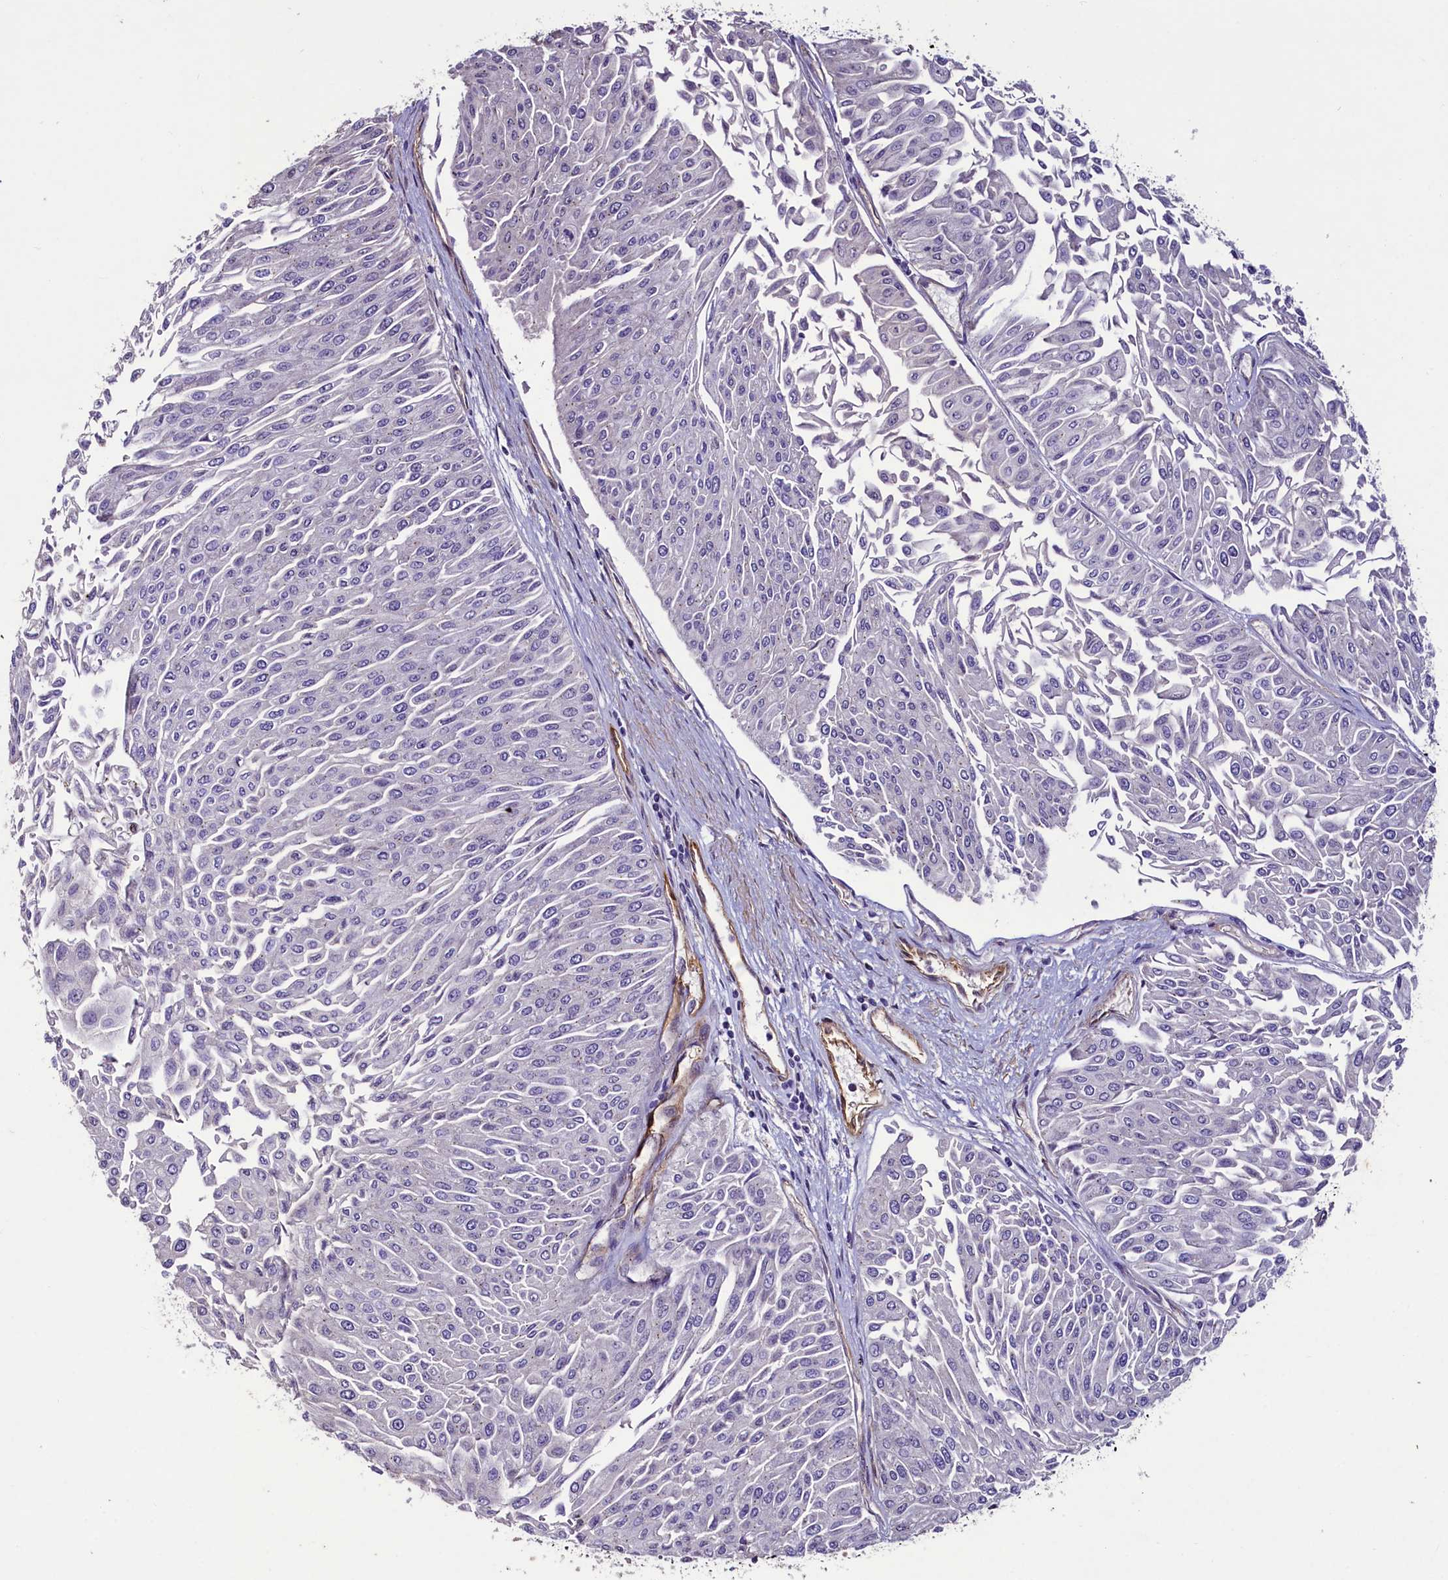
{"staining": {"intensity": "negative", "quantity": "none", "location": "none"}, "tissue": "urothelial cancer", "cell_type": "Tumor cells", "image_type": "cancer", "snomed": [{"axis": "morphology", "description": "Urothelial carcinoma, Low grade"}, {"axis": "topography", "description": "Urinary bladder"}], "caption": "High magnification brightfield microscopy of urothelial cancer stained with DAB (3,3'-diaminobenzidine) (brown) and counterstained with hematoxylin (blue): tumor cells show no significant expression.", "gene": "PALM", "patient": {"sex": "male", "age": 67}}